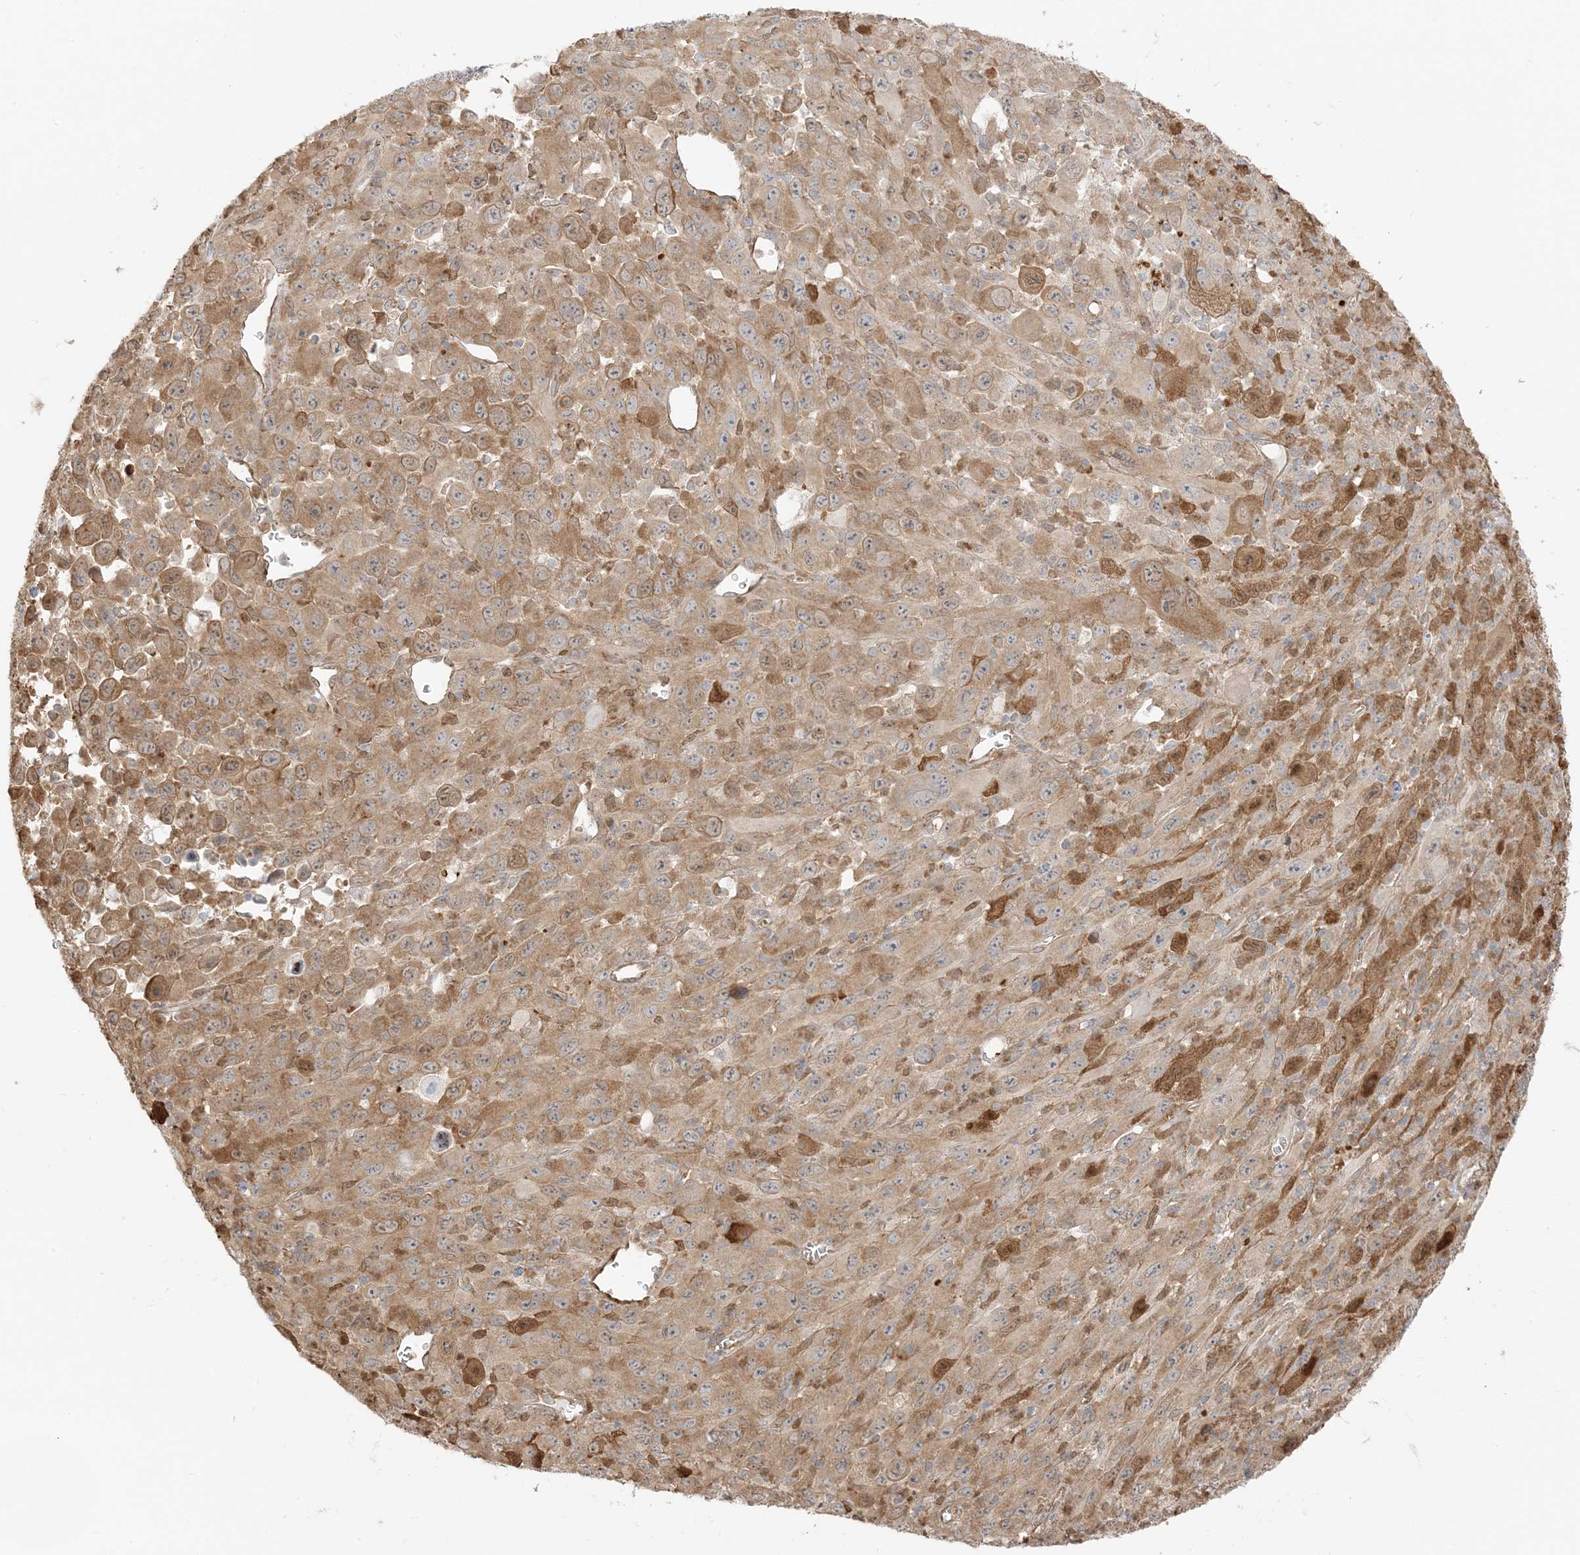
{"staining": {"intensity": "moderate", "quantity": ">75%", "location": "cytoplasmic/membranous,nuclear"}, "tissue": "melanoma", "cell_type": "Tumor cells", "image_type": "cancer", "snomed": [{"axis": "morphology", "description": "Malignant melanoma, Metastatic site"}, {"axis": "topography", "description": "Skin"}], "caption": "Moderate cytoplasmic/membranous and nuclear protein positivity is appreciated in approximately >75% of tumor cells in malignant melanoma (metastatic site).", "gene": "UBAP2L", "patient": {"sex": "female", "age": 56}}